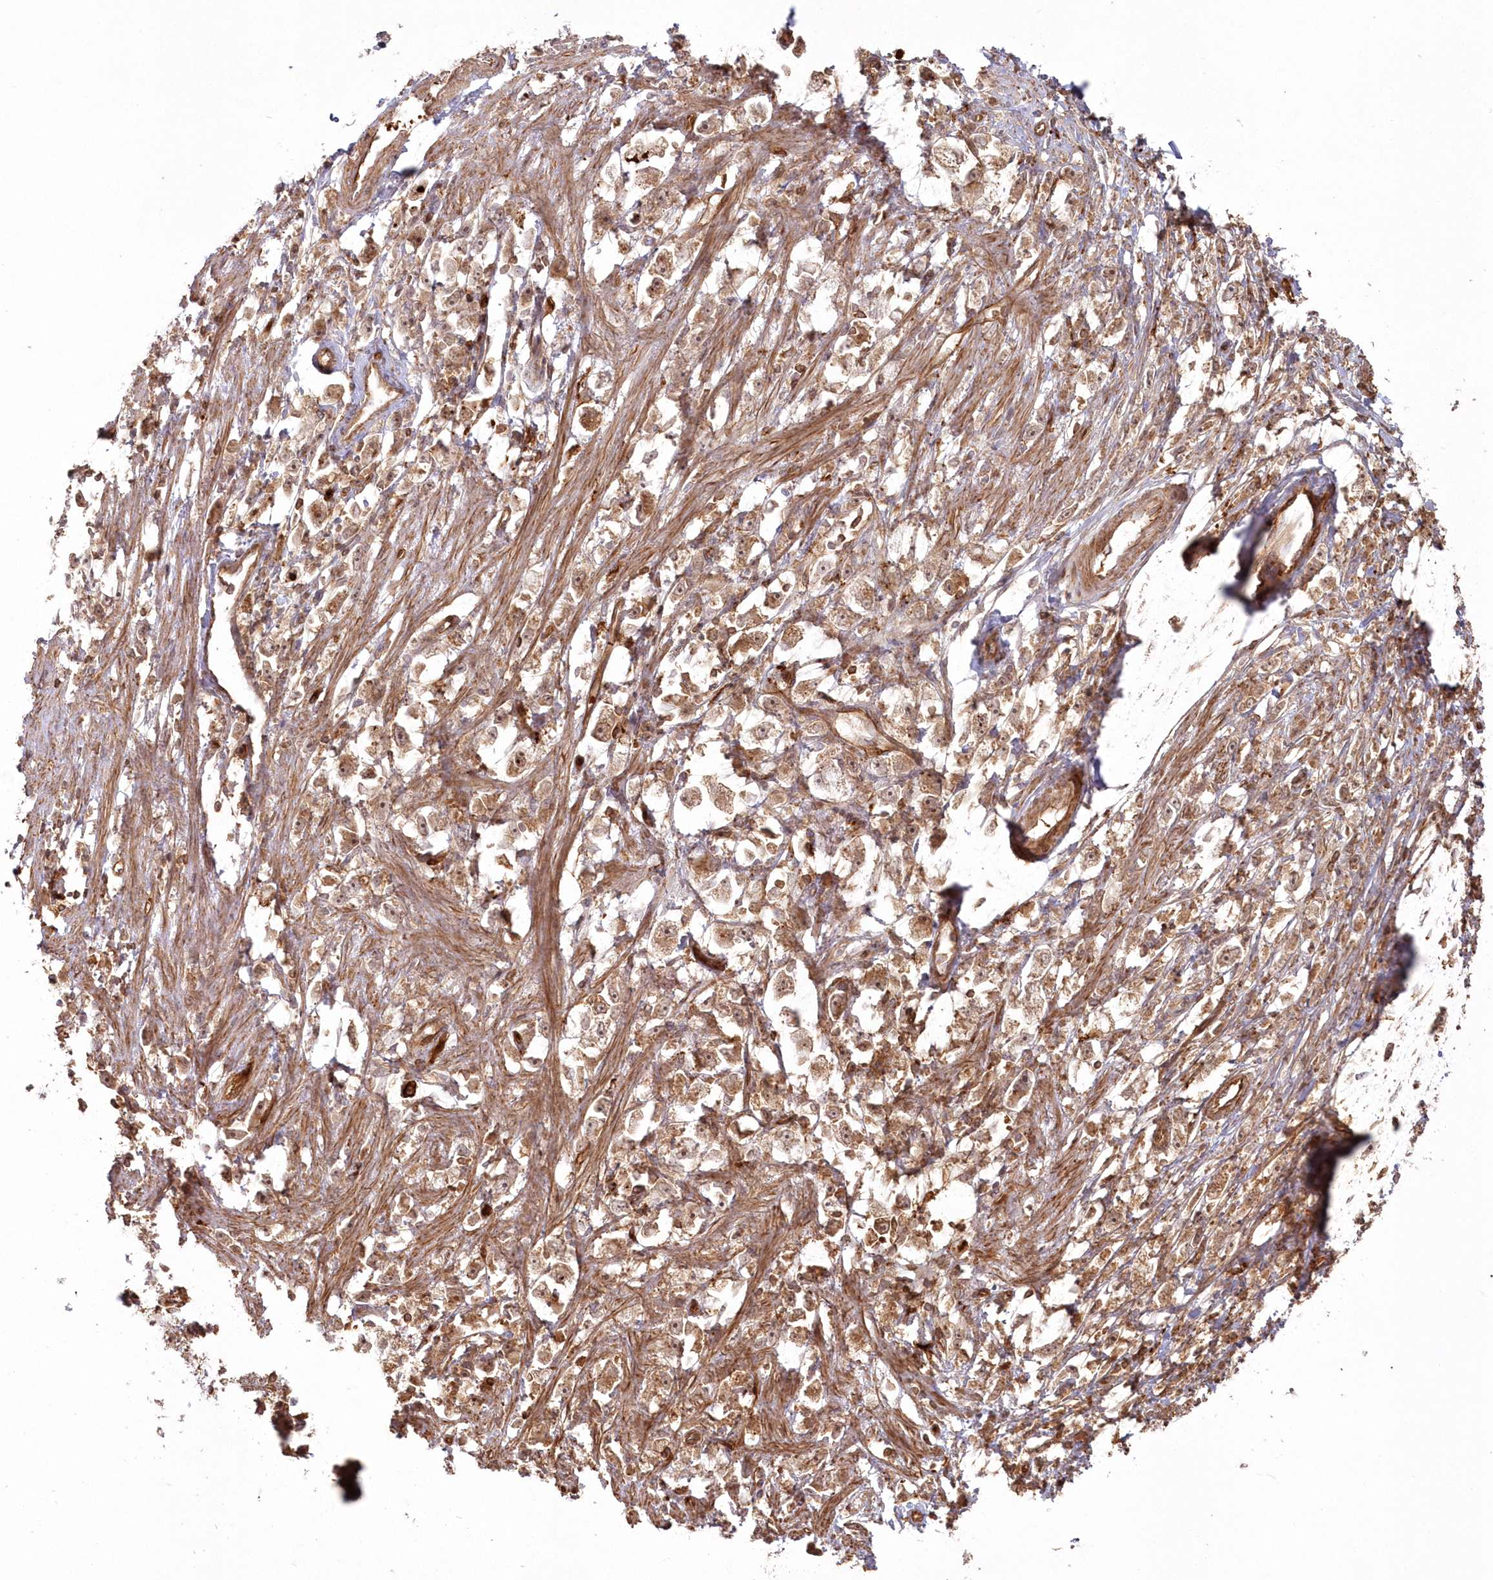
{"staining": {"intensity": "moderate", "quantity": ">75%", "location": "cytoplasmic/membranous"}, "tissue": "stomach cancer", "cell_type": "Tumor cells", "image_type": "cancer", "snomed": [{"axis": "morphology", "description": "Adenocarcinoma, NOS"}, {"axis": "topography", "description": "Stomach"}], "caption": "Immunohistochemical staining of human adenocarcinoma (stomach) reveals medium levels of moderate cytoplasmic/membranous protein expression in about >75% of tumor cells.", "gene": "RGCC", "patient": {"sex": "female", "age": 59}}